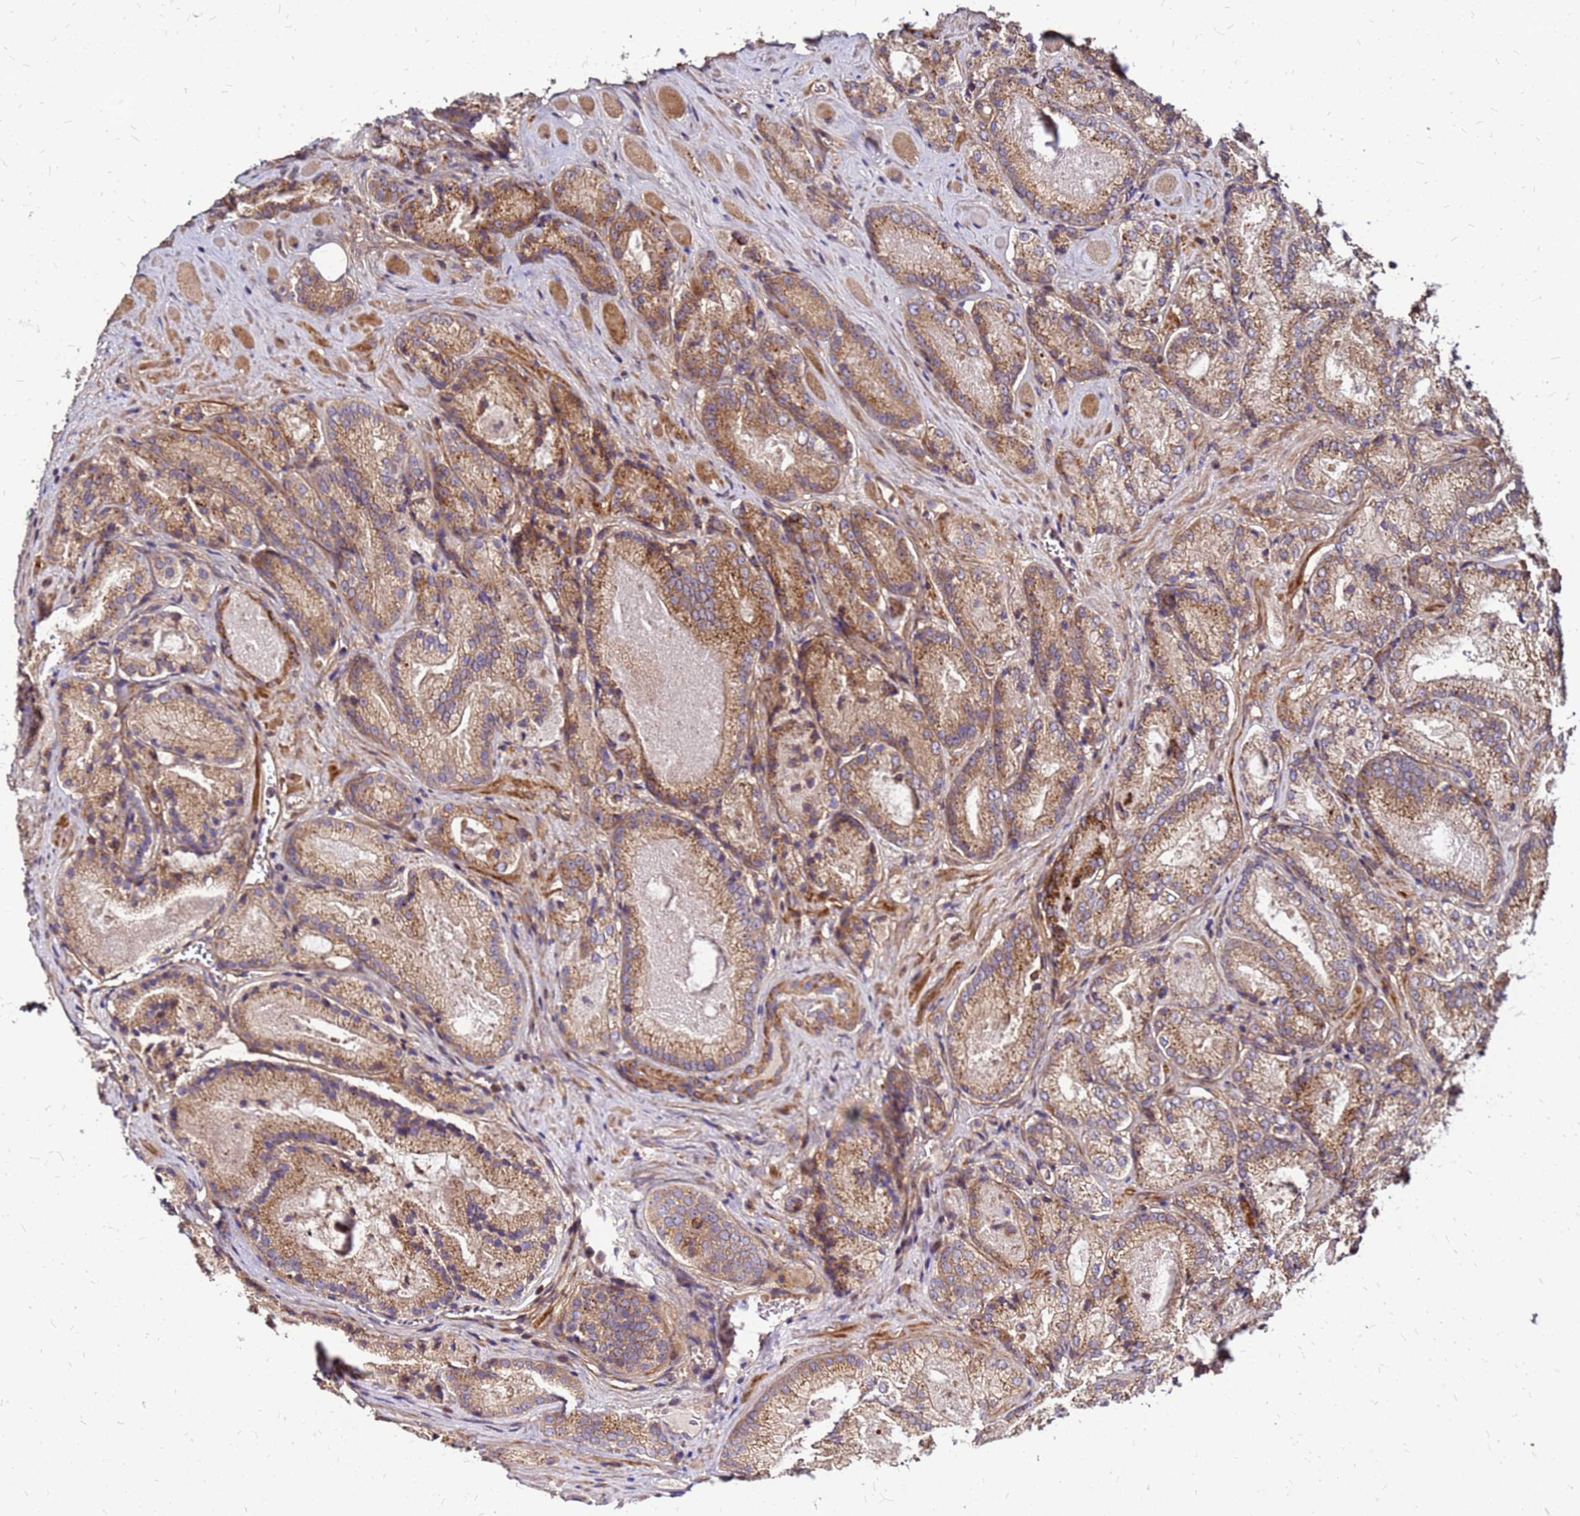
{"staining": {"intensity": "moderate", "quantity": ">75%", "location": "cytoplasmic/membranous"}, "tissue": "prostate cancer", "cell_type": "Tumor cells", "image_type": "cancer", "snomed": [{"axis": "morphology", "description": "Adenocarcinoma, Low grade"}, {"axis": "topography", "description": "Prostate"}], "caption": "The micrograph shows a brown stain indicating the presence of a protein in the cytoplasmic/membranous of tumor cells in low-grade adenocarcinoma (prostate).", "gene": "CYBC1", "patient": {"sex": "male", "age": 74}}